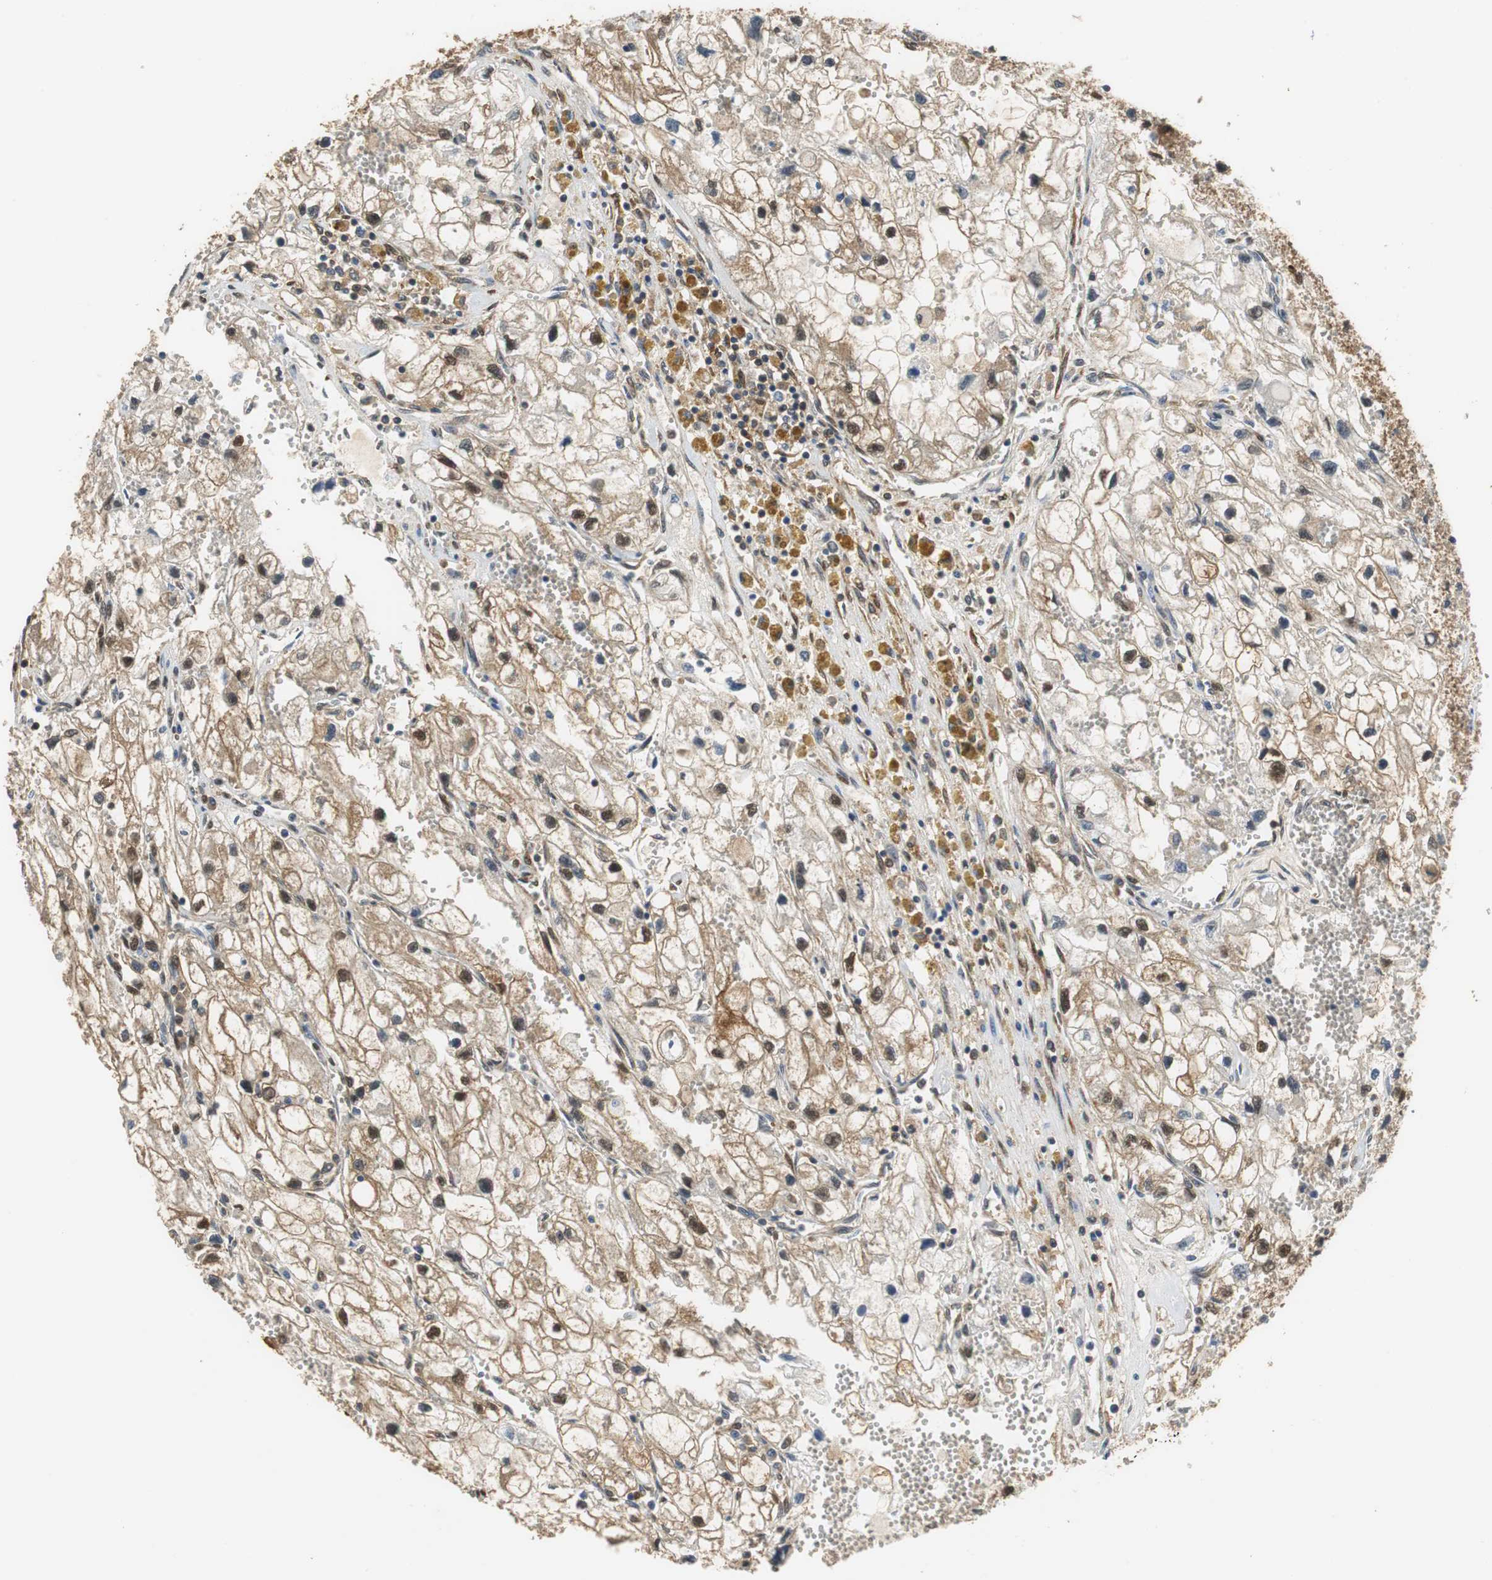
{"staining": {"intensity": "moderate", "quantity": ">75%", "location": "cytoplasmic/membranous,nuclear"}, "tissue": "renal cancer", "cell_type": "Tumor cells", "image_type": "cancer", "snomed": [{"axis": "morphology", "description": "Adenocarcinoma, NOS"}, {"axis": "topography", "description": "Kidney"}], "caption": "Tumor cells display medium levels of moderate cytoplasmic/membranous and nuclear positivity in about >75% of cells in renal cancer.", "gene": "UBQLN2", "patient": {"sex": "female", "age": 70}}